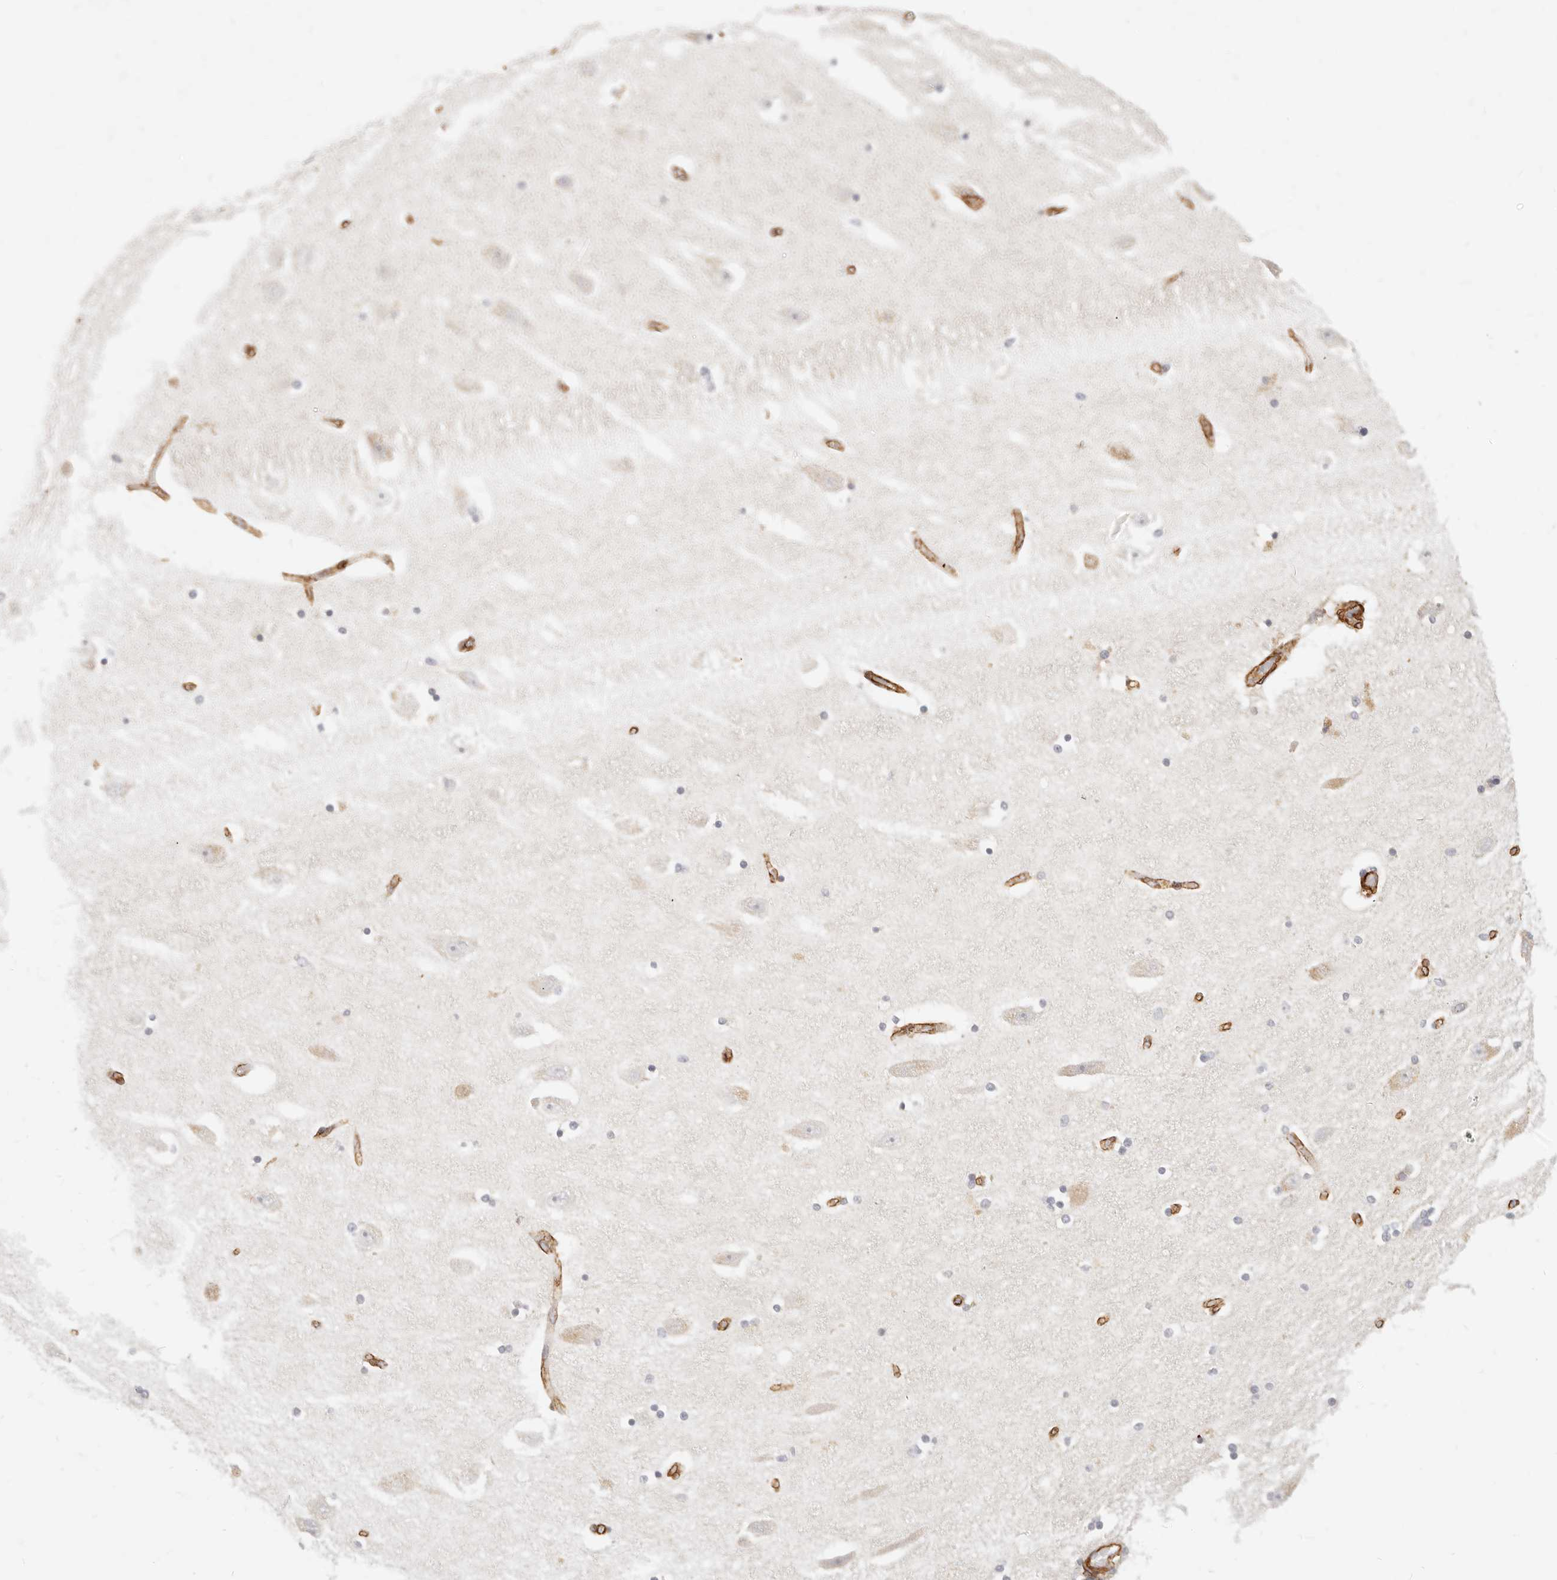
{"staining": {"intensity": "negative", "quantity": "none", "location": "none"}, "tissue": "hippocampus", "cell_type": "Glial cells", "image_type": "normal", "snomed": [{"axis": "morphology", "description": "Normal tissue, NOS"}, {"axis": "topography", "description": "Hippocampus"}], "caption": "An IHC micrograph of benign hippocampus is shown. There is no staining in glial cells of hippocampus. (Stains: DAB immunohistochemistry with hematoxylin counter stain, Microscopy: brightfield microscopy at high magnification).", "gene": "TMTC2", "patient": {"sex": "female", "age": 54}}